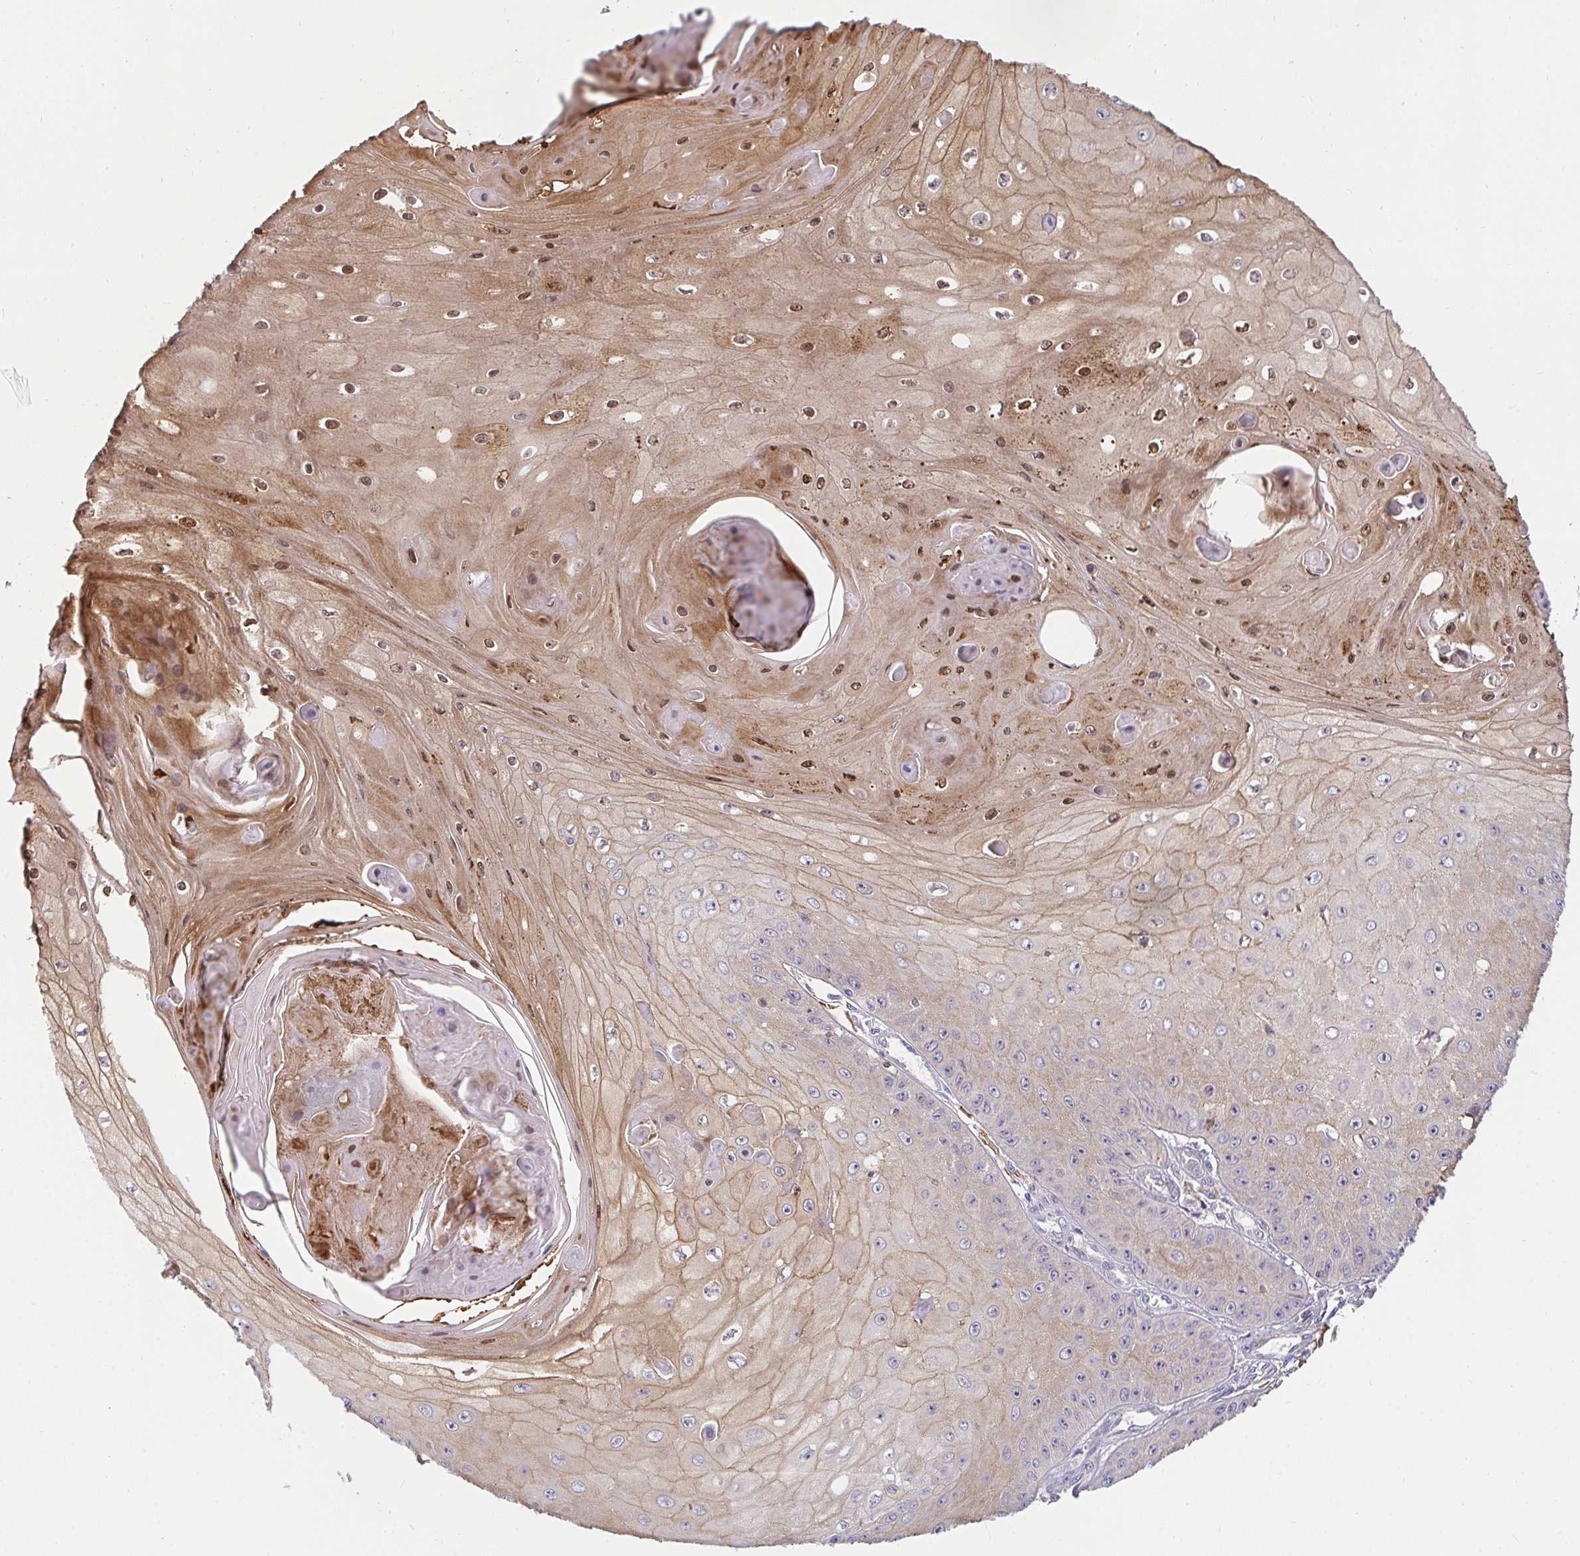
{"staining": {"intensity": "moderate", "quantity": ">75%", "location": "cytoplasmic/membranous,nuclear"}, "tissue": "skin cancer", "cell_type": "Tumor cells", "image_type": "cancer", "snomed": [{"axis": "morphology", "description": "Squamous cell carcinoma, NOS"}, {"axis": "topography", "description": "Skin"}], "caption": "There is medium levels of moderate cytoplasmic/membranous and nuclear expression in tumor cells of skin cancer, as demonstrated by immunohistochemical staining (brown color).", "gene": "CSF3R", "patient": {"sex": "male", "age": 70}}